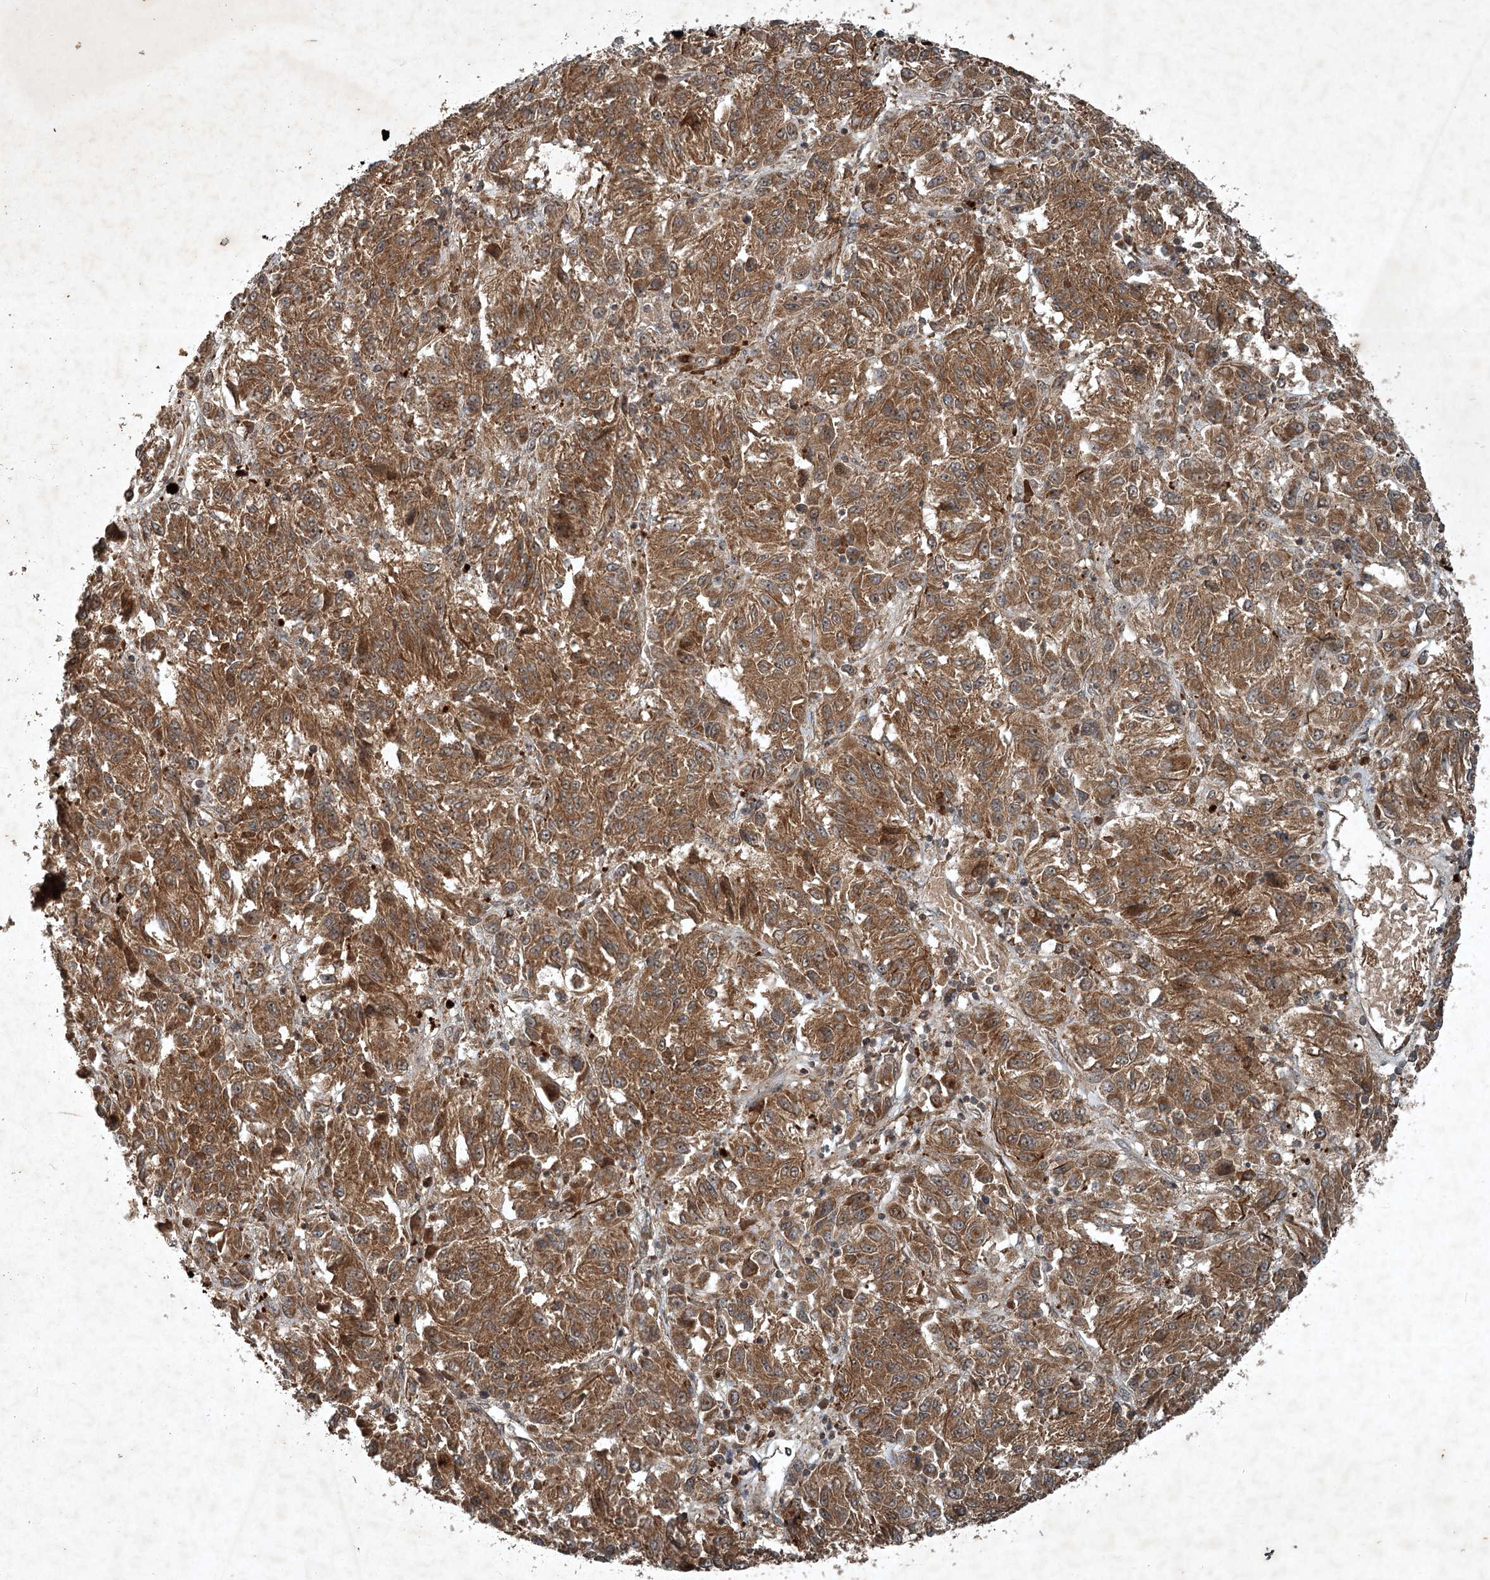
{"staining": {"intensity": "moderate", "quantity": ">75%", "location": "cytoplasmic/membranous"}, "tissue": "melanoma", "cell_type": "Tumor cells", "image_type": "cancer", "snomed": [{"axis": "morphology", "description": "Malignant melanoma, Metastatic site"}, {"axis": "topography", "description": "Lung"}], "caption": "Malignant melanoma (metastatic site) was stained to show a protein in brown. There is medium levels of moderate cytoplasmic/membranous positivity in approximately >75% of tumor cells. (brown staining indicates protein expression, while blue staining denotes nuclei).", "gene": "UNC93A", "patient": {"sex": "male", "age": 64}}